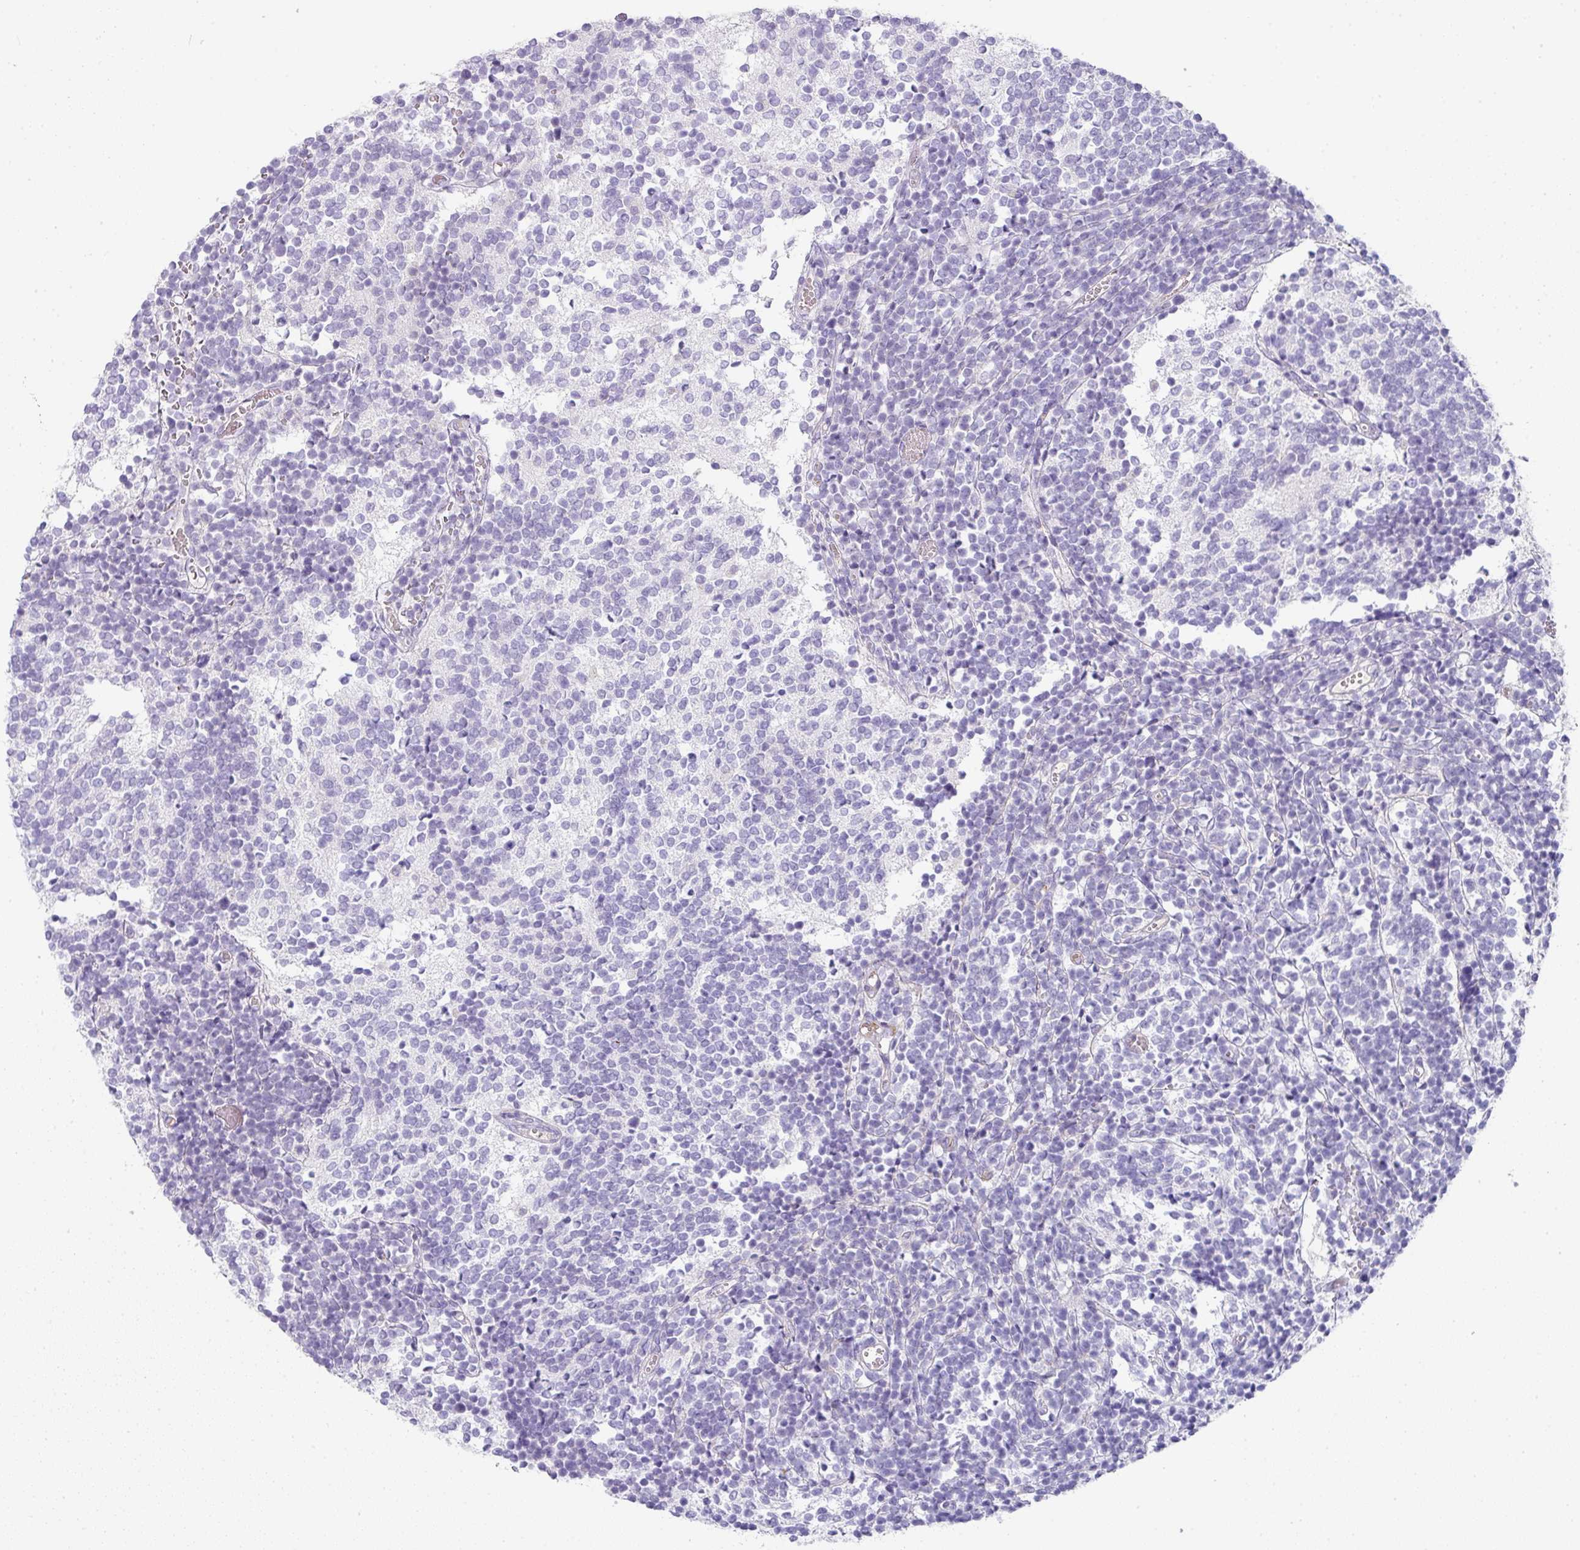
{"staining": {"intensity": "negative", "quantity": "none", "location": "none"}, "tissue": "glioma", "cell_type": "Tumor cells", "image_type": "cancer", "snomed": [{"axis": "morphology", "description": "Glioma, malignant, Low grade"}, {"axis": "topography", "description": "Brain"}], "caption": "DAB (3,3'-diaminobenzidine) immunohistochemical staining of human low-grade glioma (malignant) shows no significant staining in tumor cells. (DAB IHC visualized using brightfield microscopy, high magnification).", "gene": "OR52N1", "patient": {"sex": "female", "age": 1}}